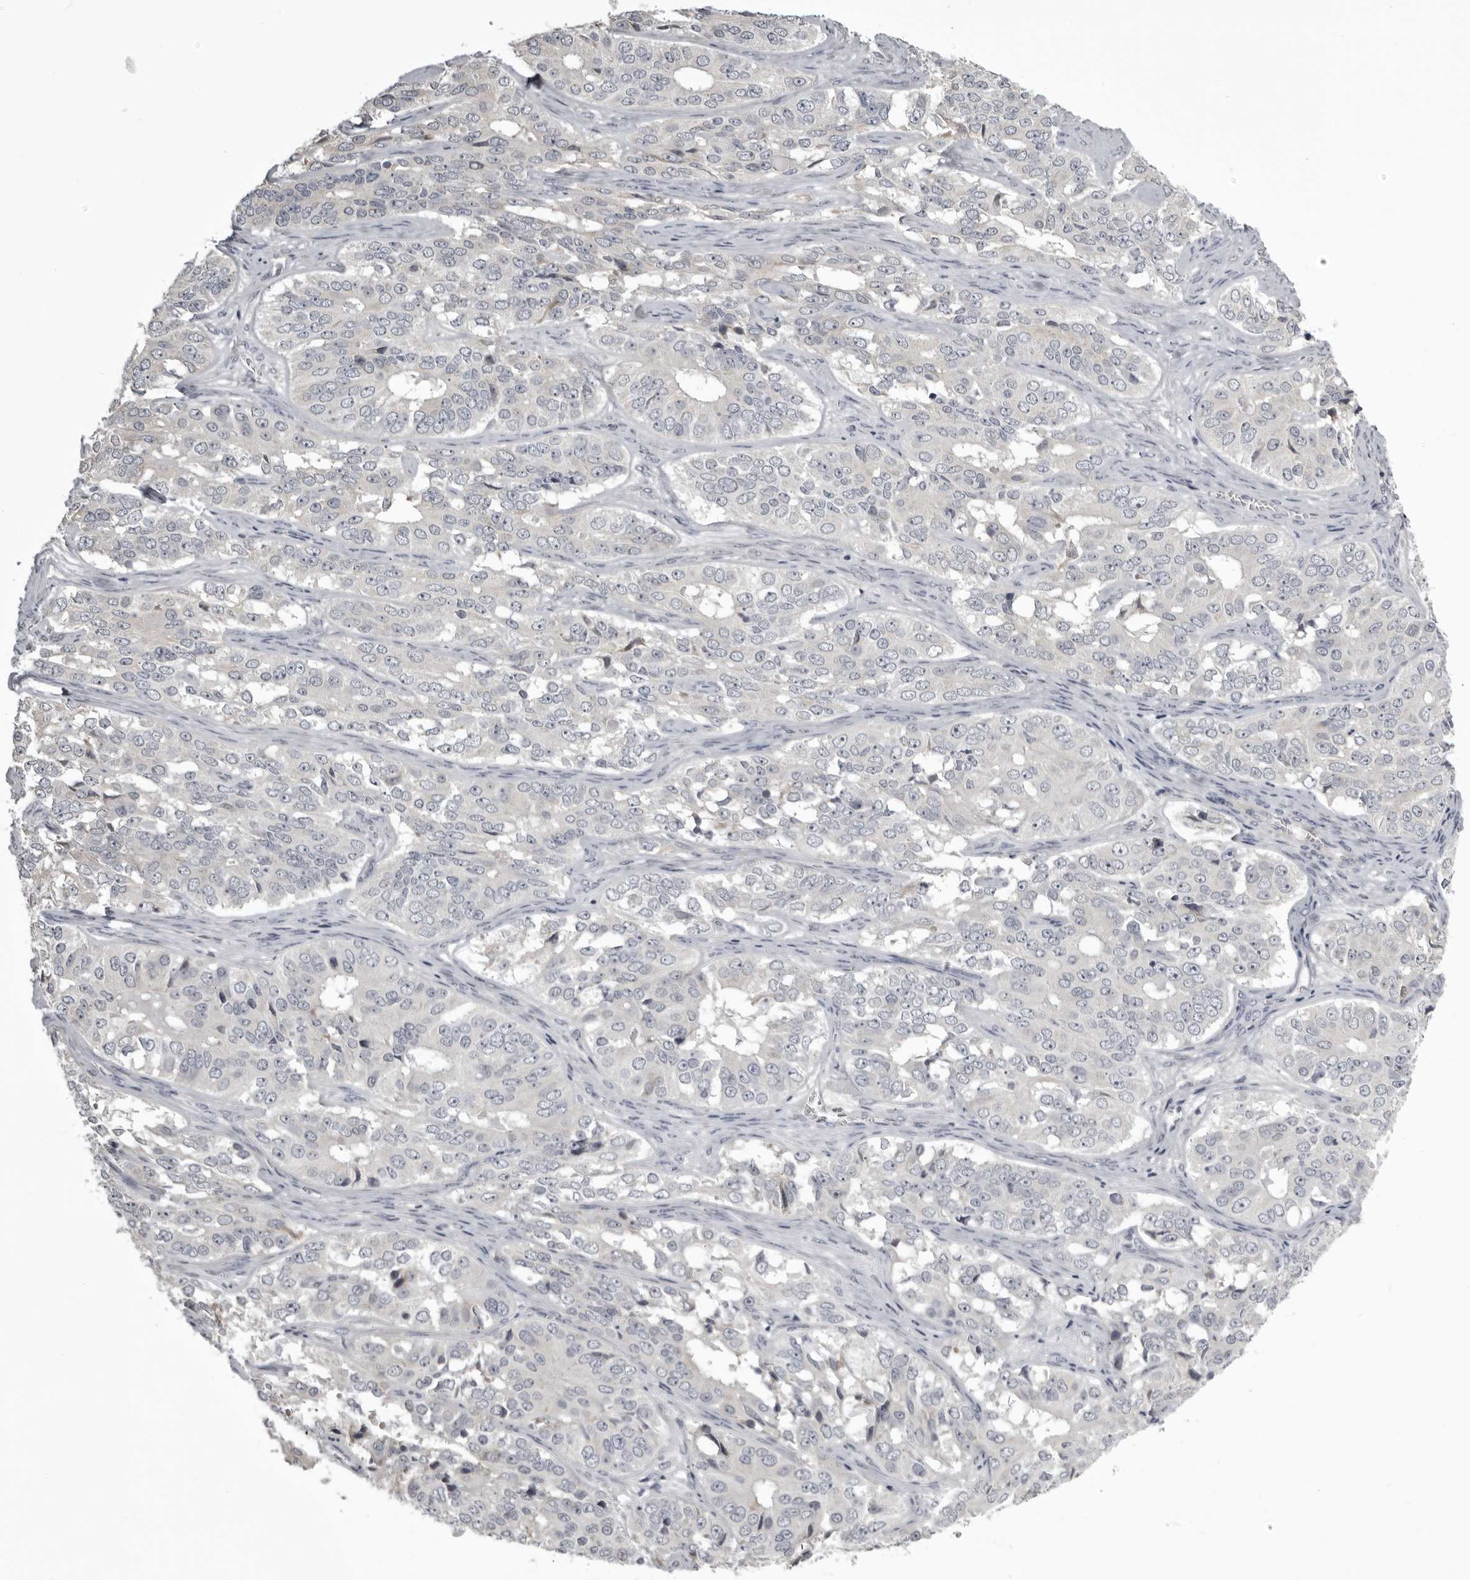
{"staining": {"intensity": "negative", "quantity": "none", "location": "none"}, "tissue": "ovarian cancer", "cell_type": "Tumor cells", "image_type": "cancer", "snomed": [{"axis": "morphology", "description": "Carcinoma, endometroid"}, {"axis": "topography", "description": "Ovary"}], "caption": "Ovarian cancer (endometroid carcinoma) was stained to show a protein in brown. There is no significant expression in tumor cells.", "gene": "NCEH1", "patient": {"sex": "female", "age": 51}}